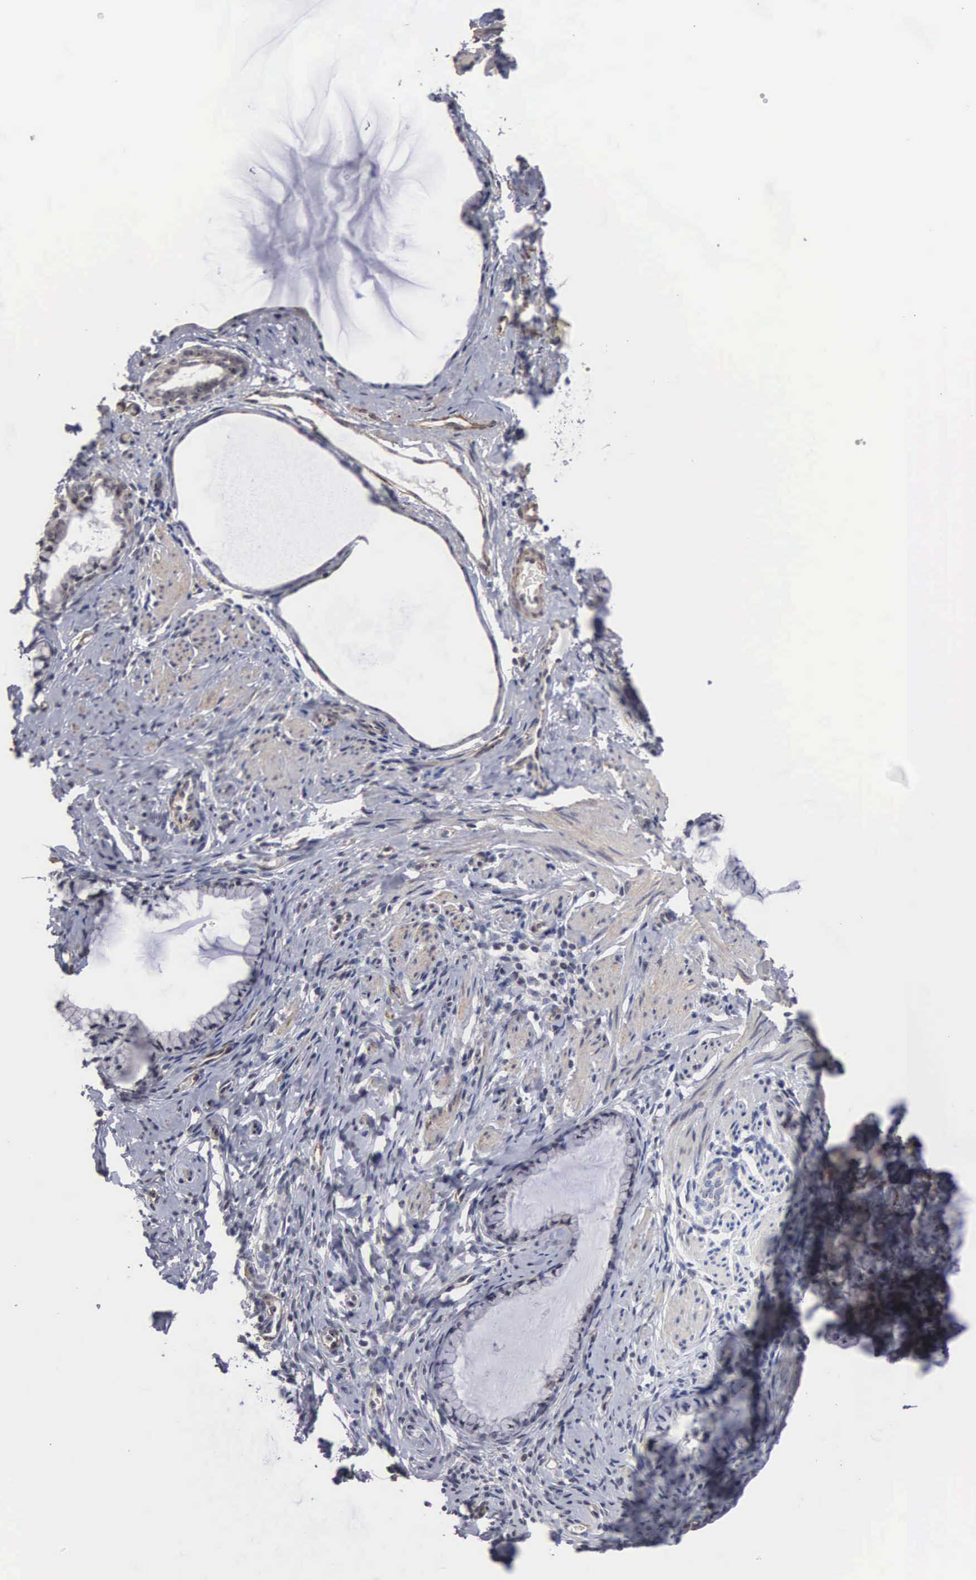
{"staining": {"intensity": "strong", "quantity": "<25%", "location": "nuclear"}, "tissue": "cervix", "cell_type": "Glandular cells", "image_type": "normal", "snomed": [{"axis": "morphology", "description": "Normal tissue, NOS"}, {"axis": "topography", "description": "Cervix"}], "caption": "Immunohistochemical staining of normal human cervix displays <25% levels of strong nuclear protein staining in approximately <25% of glandular cells. Nuclei are stained in blue.", "gene": "NGDN", "patient": {"sex": "female", "age": 70}}